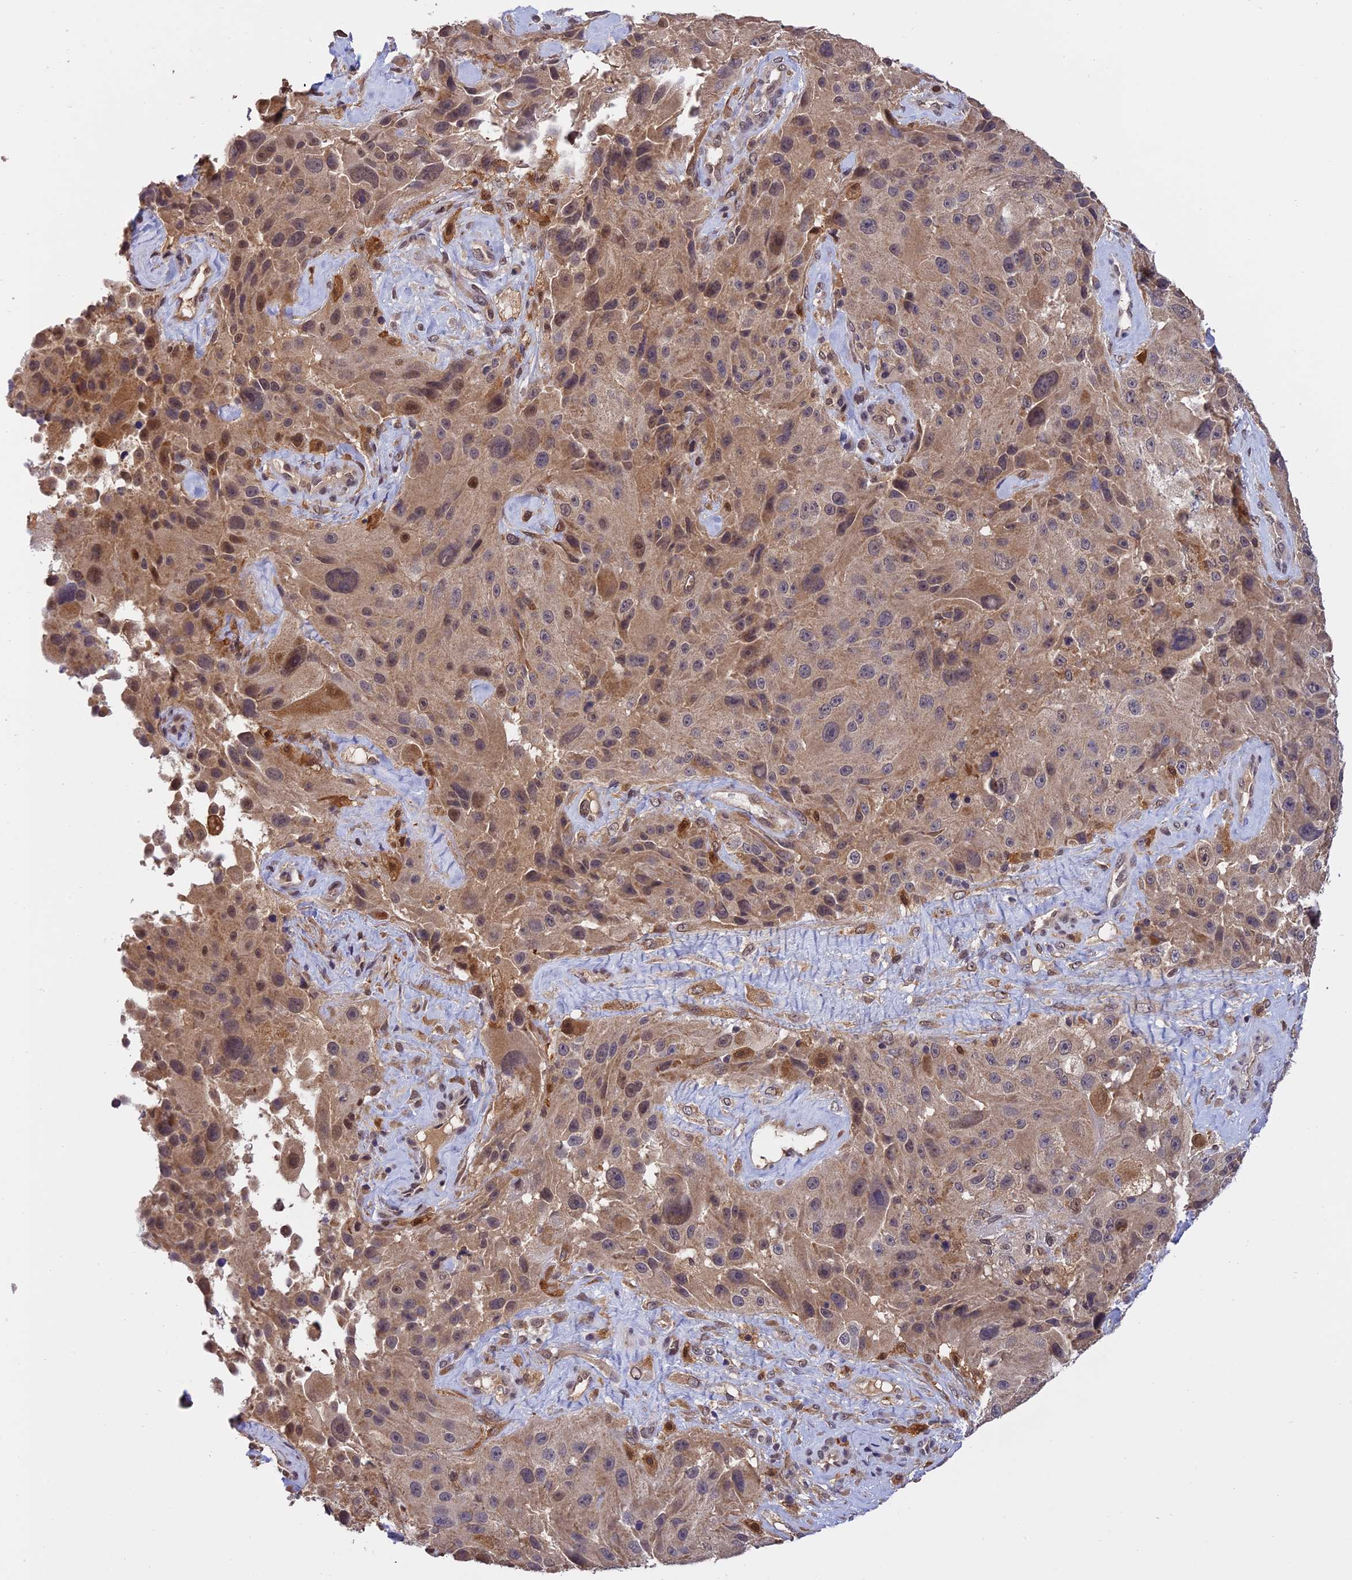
{"staining": {"intensity": "moderate", "quantity": ">75%", "location": "cytoplasmic/membranous,nuclear"}, "tissue": "melanoma", "cell_type": "Tumor cells", "image_type": "cancer", "snomed": [{"axis": "morphology", "description": "Malignant melanoma, Metastatic site"}, {"axis": "topography", "description": "Lymph node"}], "caption": "Immunohistochemistry (IHC) image of human melanoma stained for a protein (brown), which shows medium levels of moderate cytoplasmic/membranous and nuclear staining in about >75% of tumor cells.", "gene": "MNS1", "patient": {"sex": "male", "age": 62}}